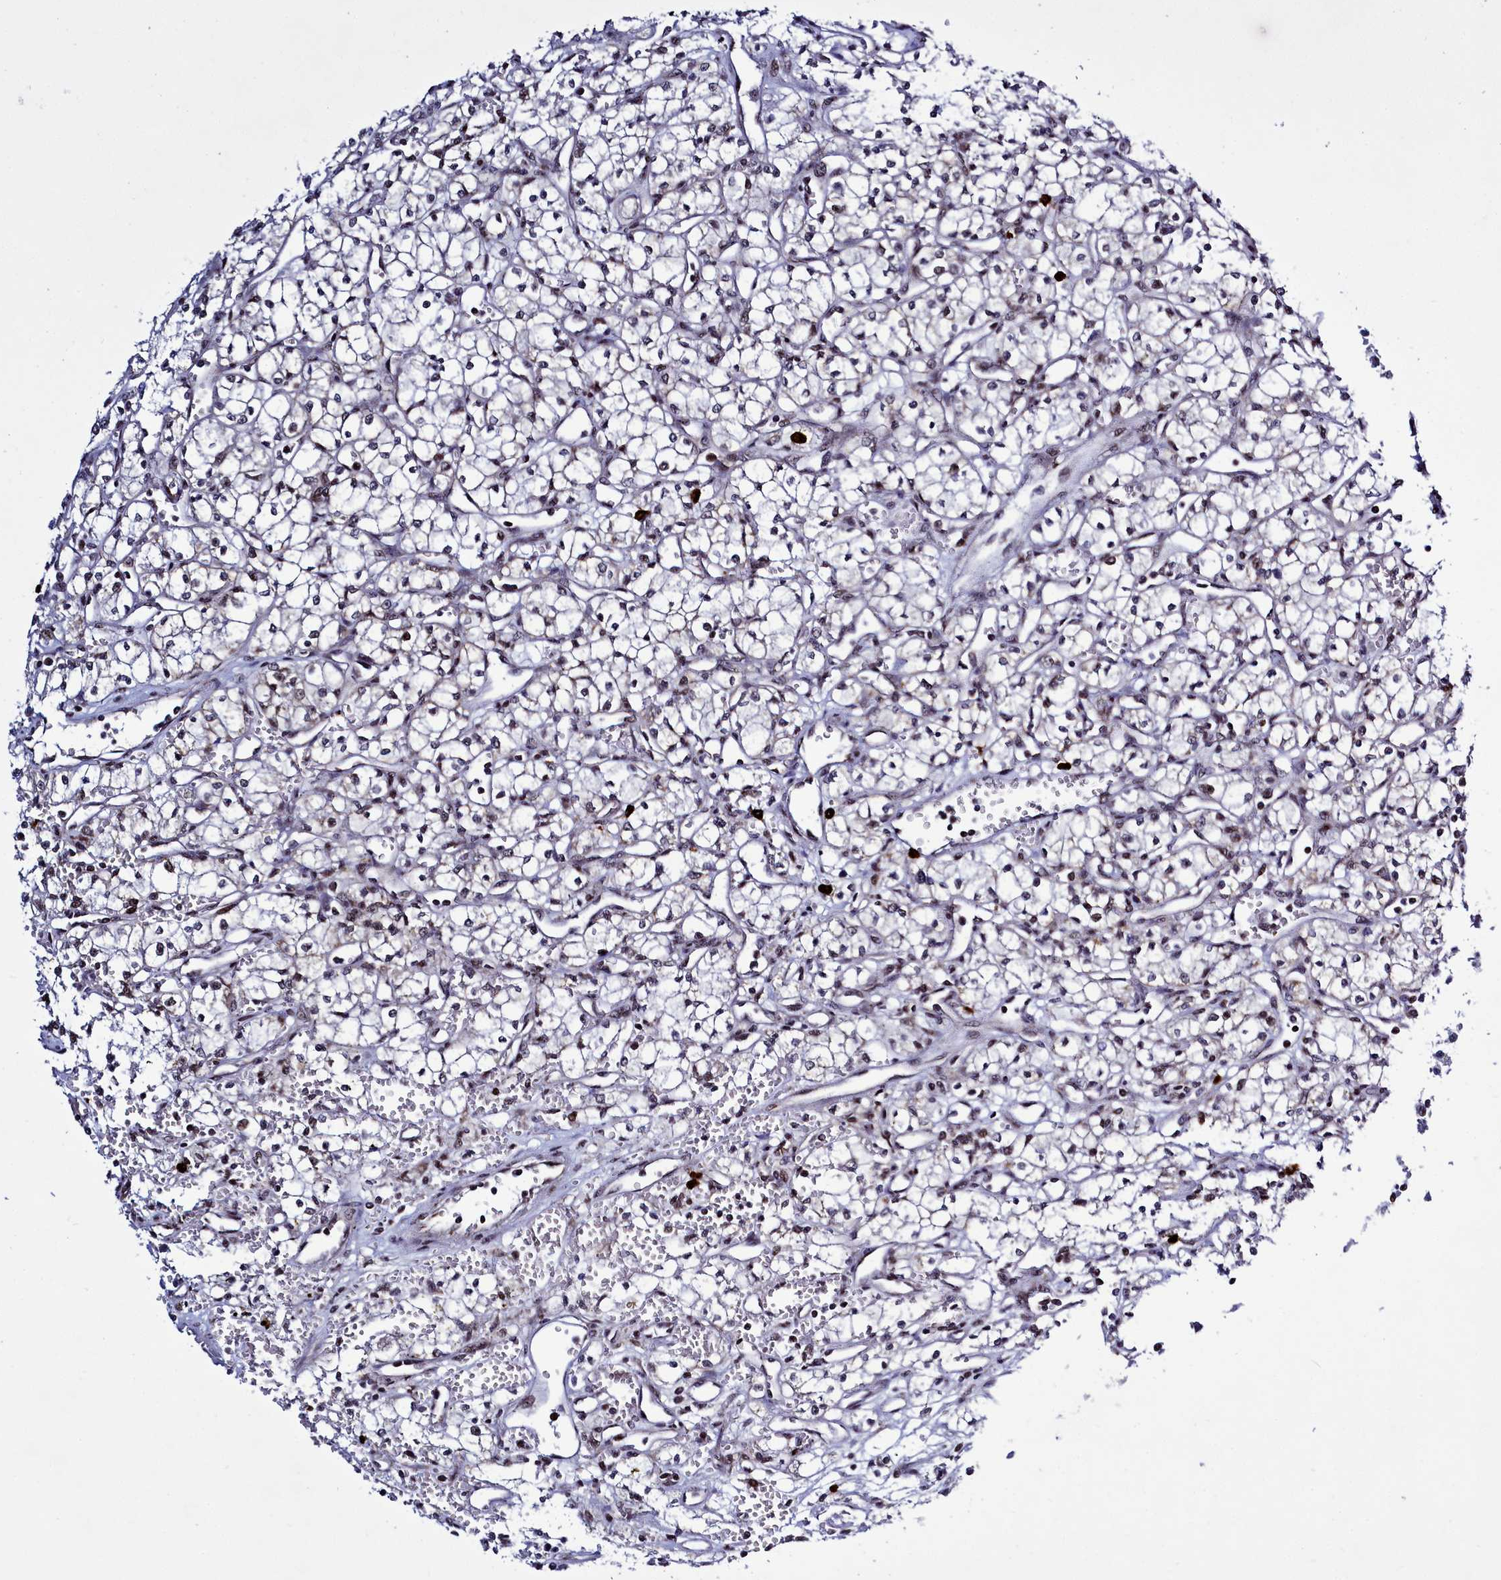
{"staining": {"intensity": "negative", "quantity": "none", "location": "none"}, "tissue": "renal cancer", "cell_type": "Tumor cells", "image_type": "cancer", "snomed": [{"axis": "morphology", "description": "Adenocarcinoma, NOS"}, {"axis": "topography", "description": "Kidney"}], "caption": "High power microscopy histopathology image of an IHC image of adenocarcinoma (renal), revealing no significant expression in tumor cells.", "gene": "POM121L2", "patient": {"sex": "male", "age": 59}}